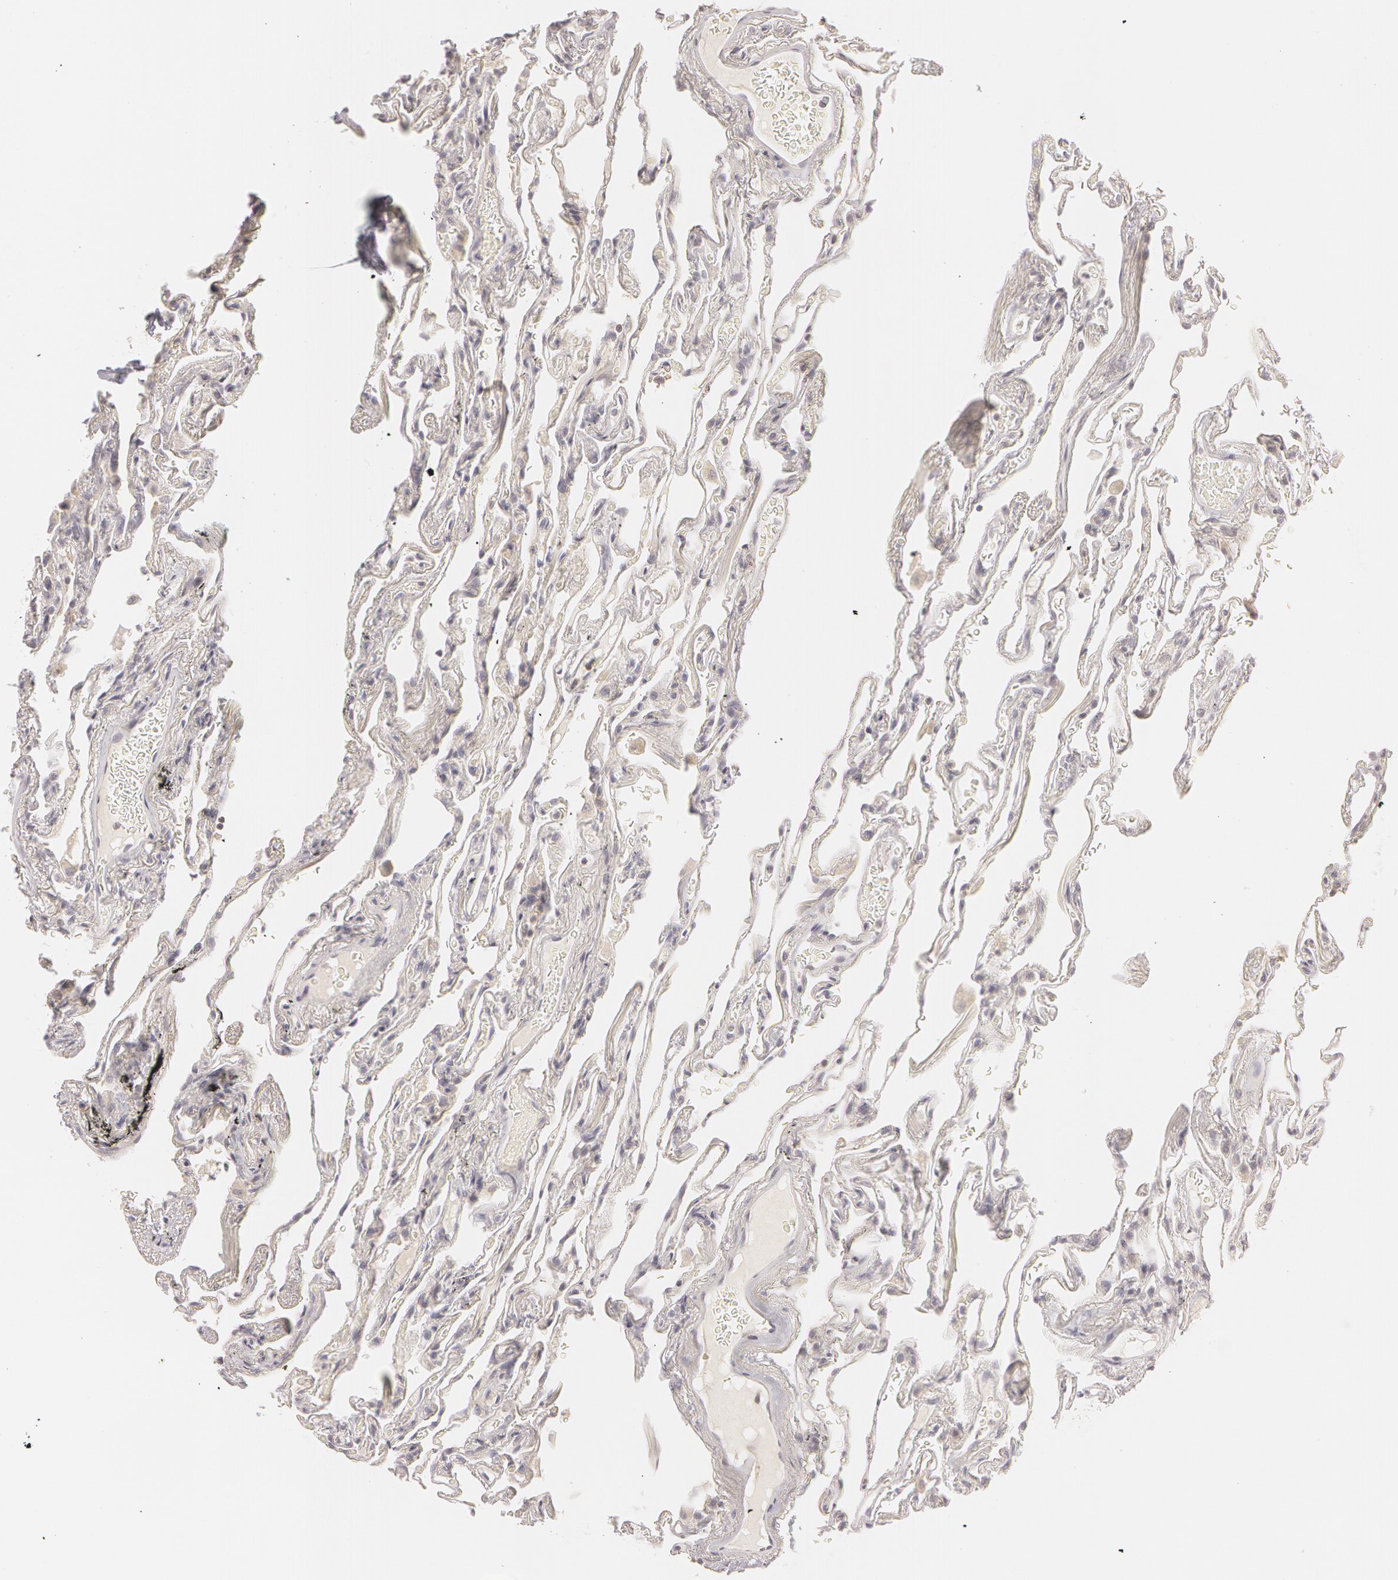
{"staining": {"intensity": "weak", "quantity": "25%-75%", "location": "cytoplasmic/membranous"}, "tissue": "lung", "cell_type": "Alveolar cells", "image_type": "normal", "snomed": [{"axis": "morphology", "description": "Normal tissue, NOS"}, {"axis": "morphology", "description": "Inflammation, NOS"}, {"axis": "topography", "description": "Lung"}], "caption": "Alveolar cells display low levels of weak cytoplasmic/membranous staining in about 25%-75% of cells in benign human lung.", "gene": "RALGAPA1", "patient": {"sex": "male", "age": 69}}